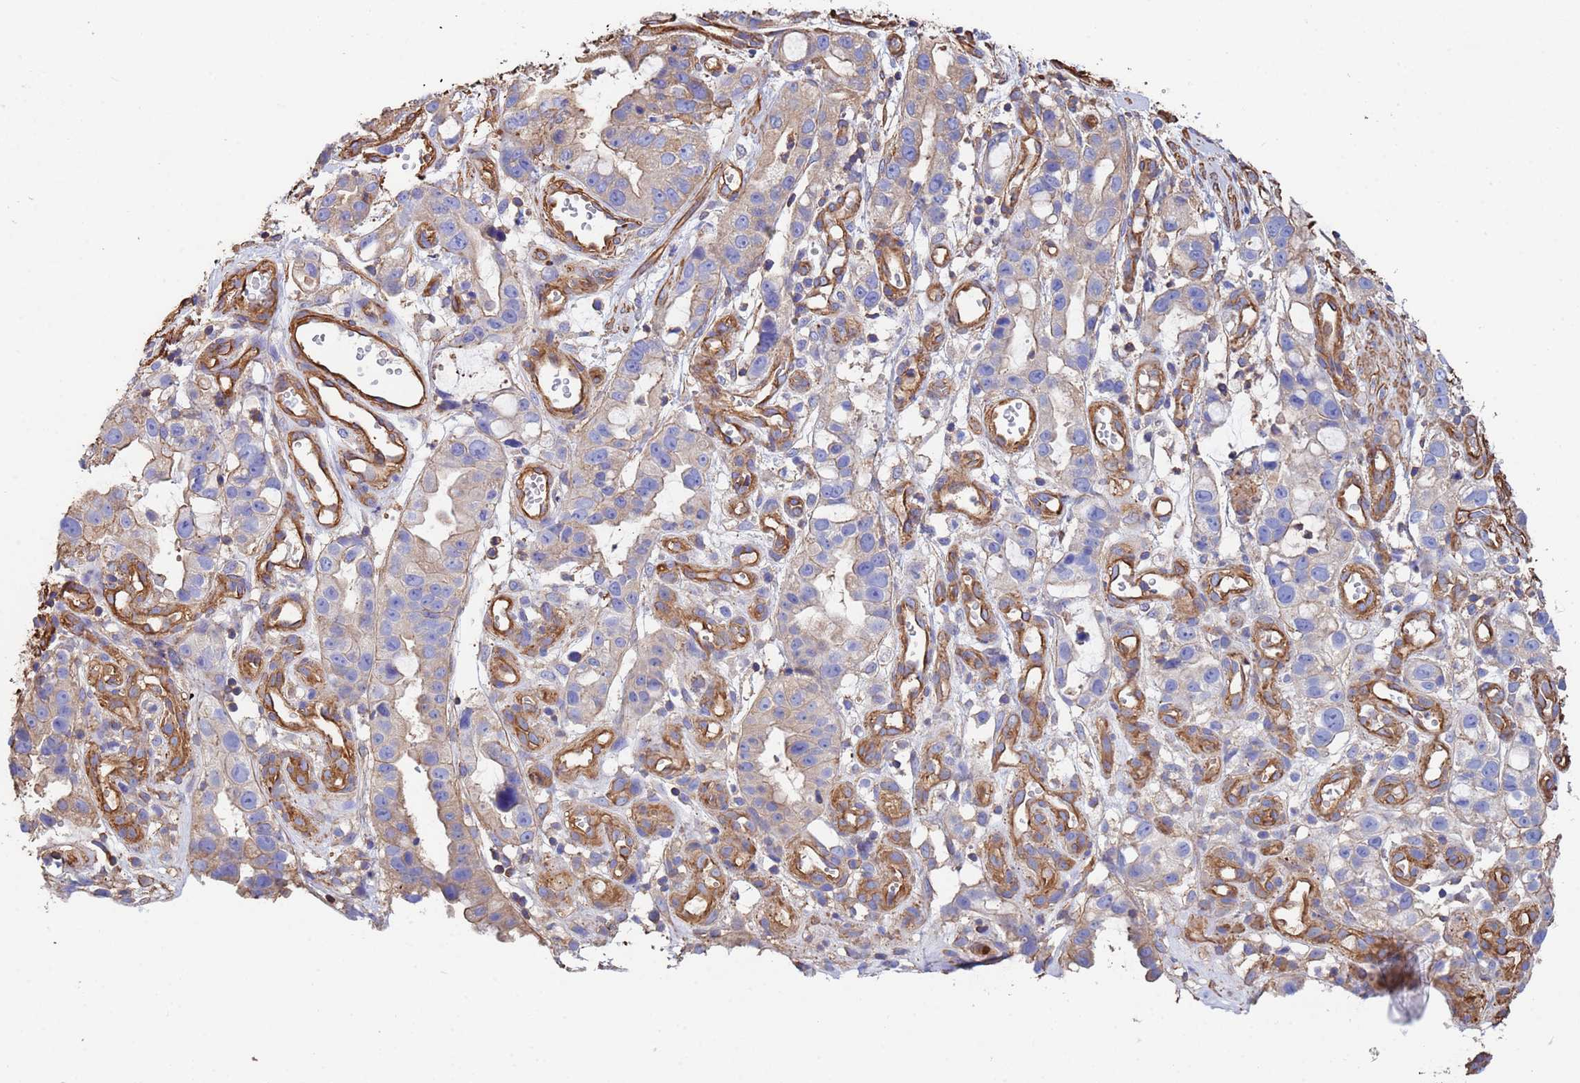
{"staining": {"intensity": "weak", "quantity": "<25%", "location": "cytoplasmic/membranous"}, "tissue": "stomach cancer", "cell_type": "Tumor cells", "image_type": "cancer", "snomed": [{"axis": "morphology", "description": "Adenocarcinoma, NOS"}, {"axis": "topography", "description": "Stomach"}], "caption": "A high-resolution histopathology image shows IHC staining of adenocarcinoma (stomach), which demonstrates no significant positivity in tumor cells. (DAB immunohistochemistry (IHC) with hematoxylin counter stain).", "gene": "MYL12A", "patient": {"sex": "male", "age": 55}}